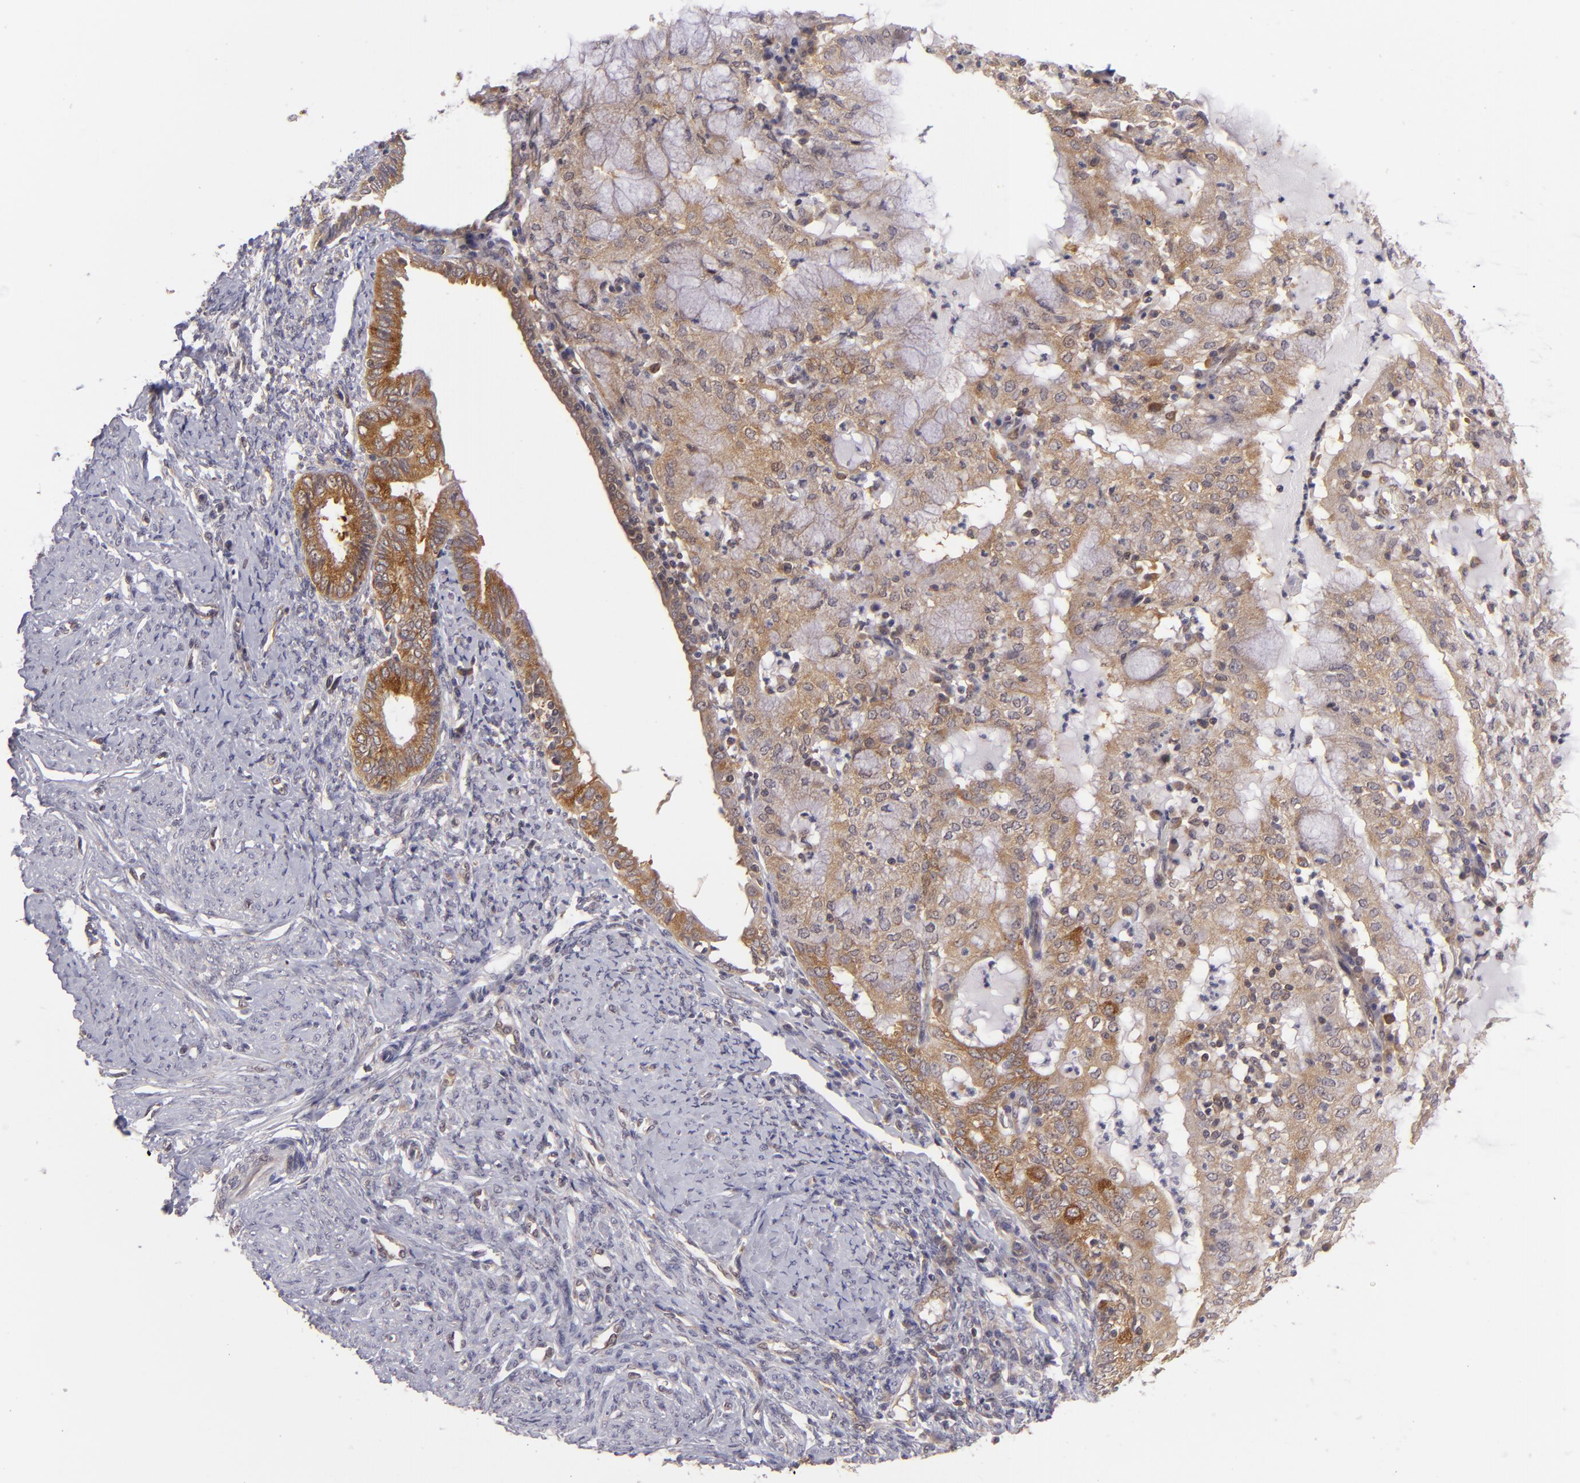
{"staining": {"intensity": "moderate", "quantity": "25%-75%", "location": "cytoplasmic/membranous"}, "tissue": "endometrial cancer", "cell_type": "Tumor cells", "image_type": "cancer", "snomed": [{"axis": "morphology", "description": "Adenocarcinoma, NOS"}, {"axis": "topography", "description": "Endometrium"}], "caption": "Immunohistochemical staining of human endometrial cancer (adenocarcinoma) demonstrates moderate cytoplasmic/membranous protein expression in about 25%-75% of tumor cells.", "gene": "PTPN13", "patient": {"sex": "female", "age": 63}}